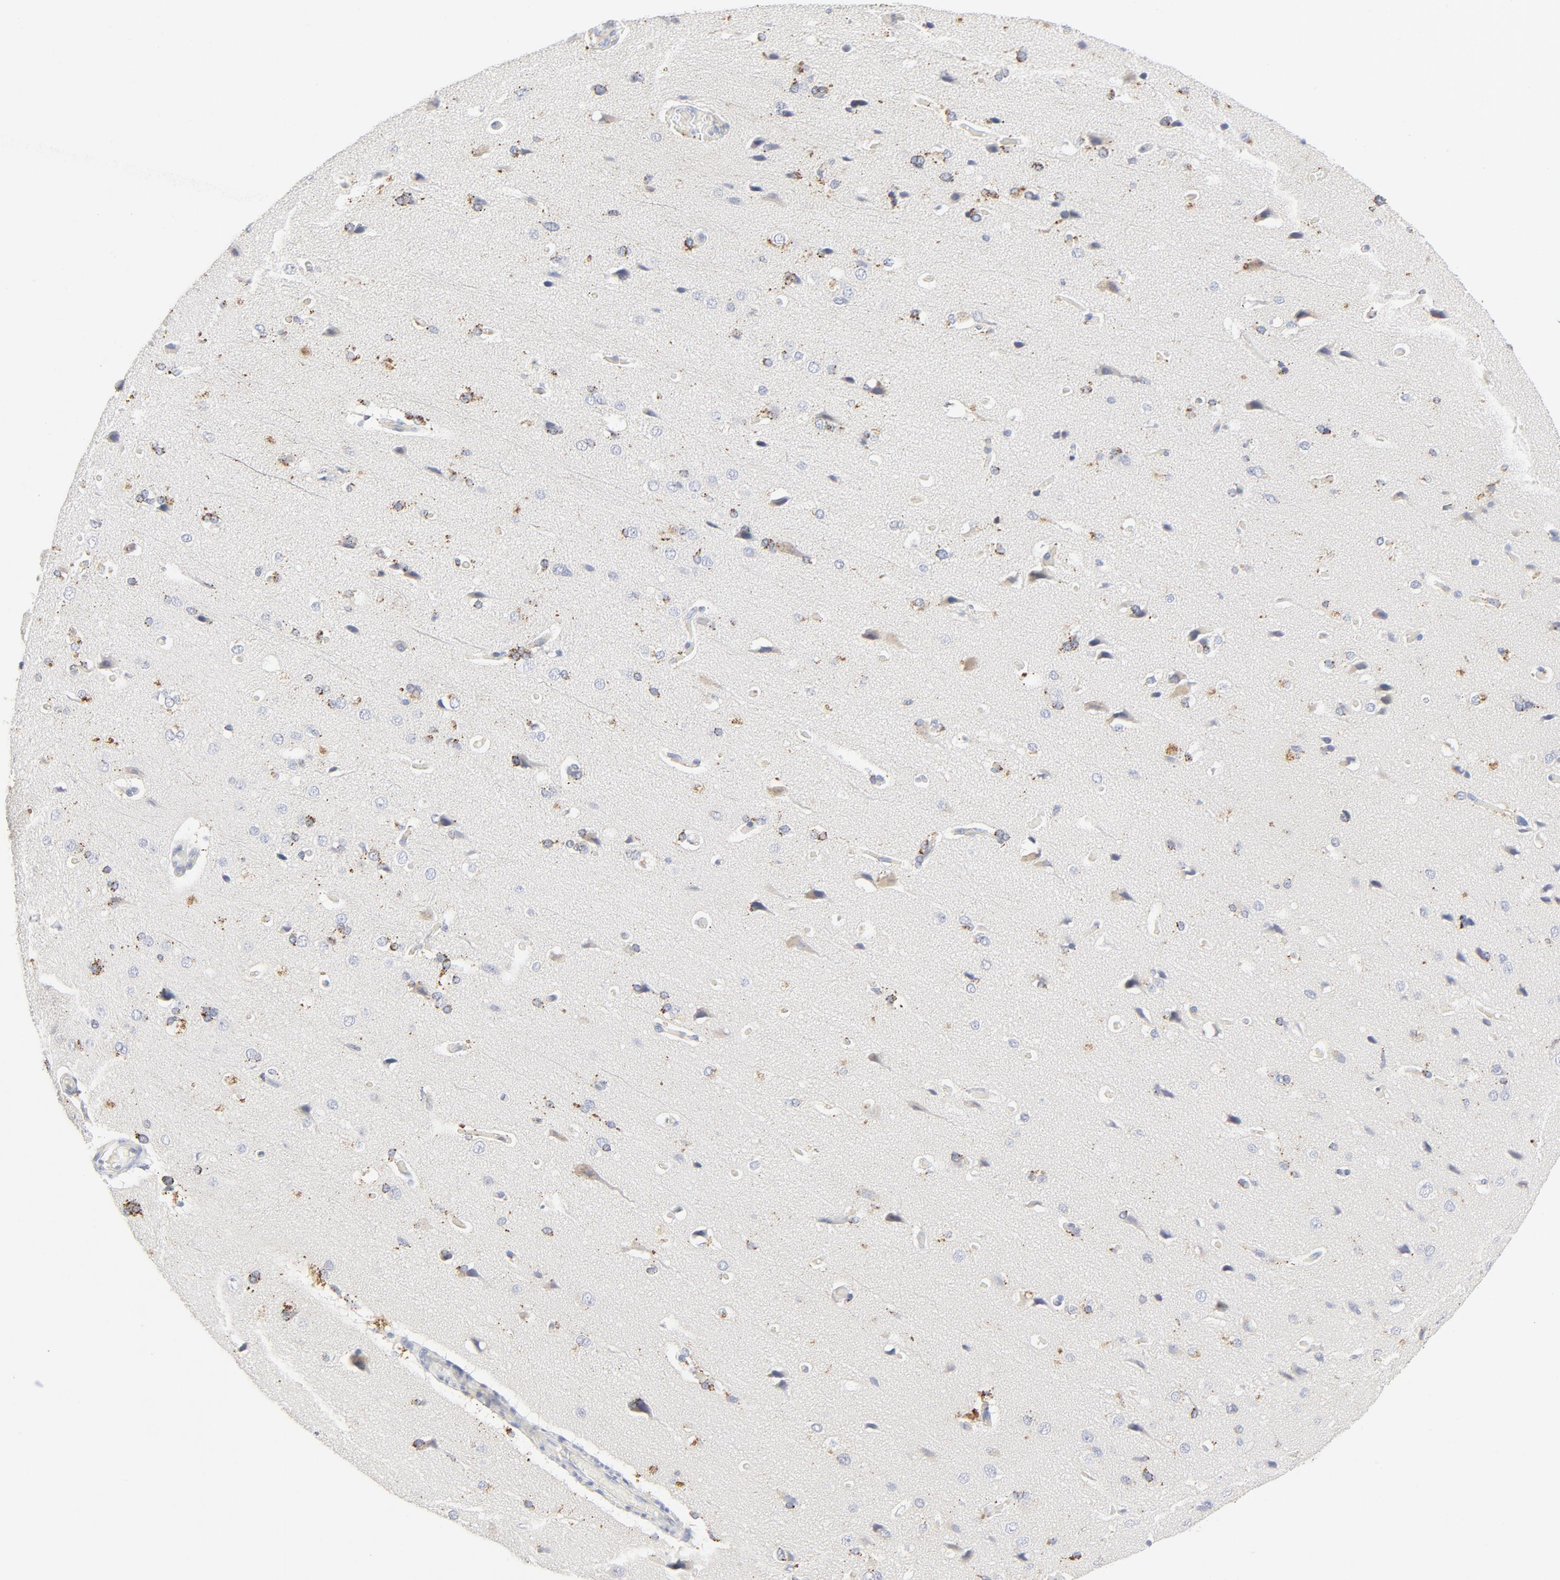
{"staining": {"intensity": "weak", "quantity": "25%-75%", "location": "cytoplasmic/membranous"}, "tissue": "cerebral cortex", "cell_type": "Endothelial cells", "image_type": "normal", "snomed": [{"axis": "morphology", "description": "Normal tissue, NOS"}, {"axis": "topography", "description": "Cerebral cortex"}], "caption": "High-magnification brightfield microscopy of benign cerebral cortex stained with DAB (3,3'-diaminobenzidine) (brown) and counterstained with hematoxylin (blue). endothelial cells exhibit weak cytoplasmic/membranous staining is appreciated in approximately25%-75% of cells.", "gene": "MAGEB17", "patient": {"sex": "male", "age": 62}}